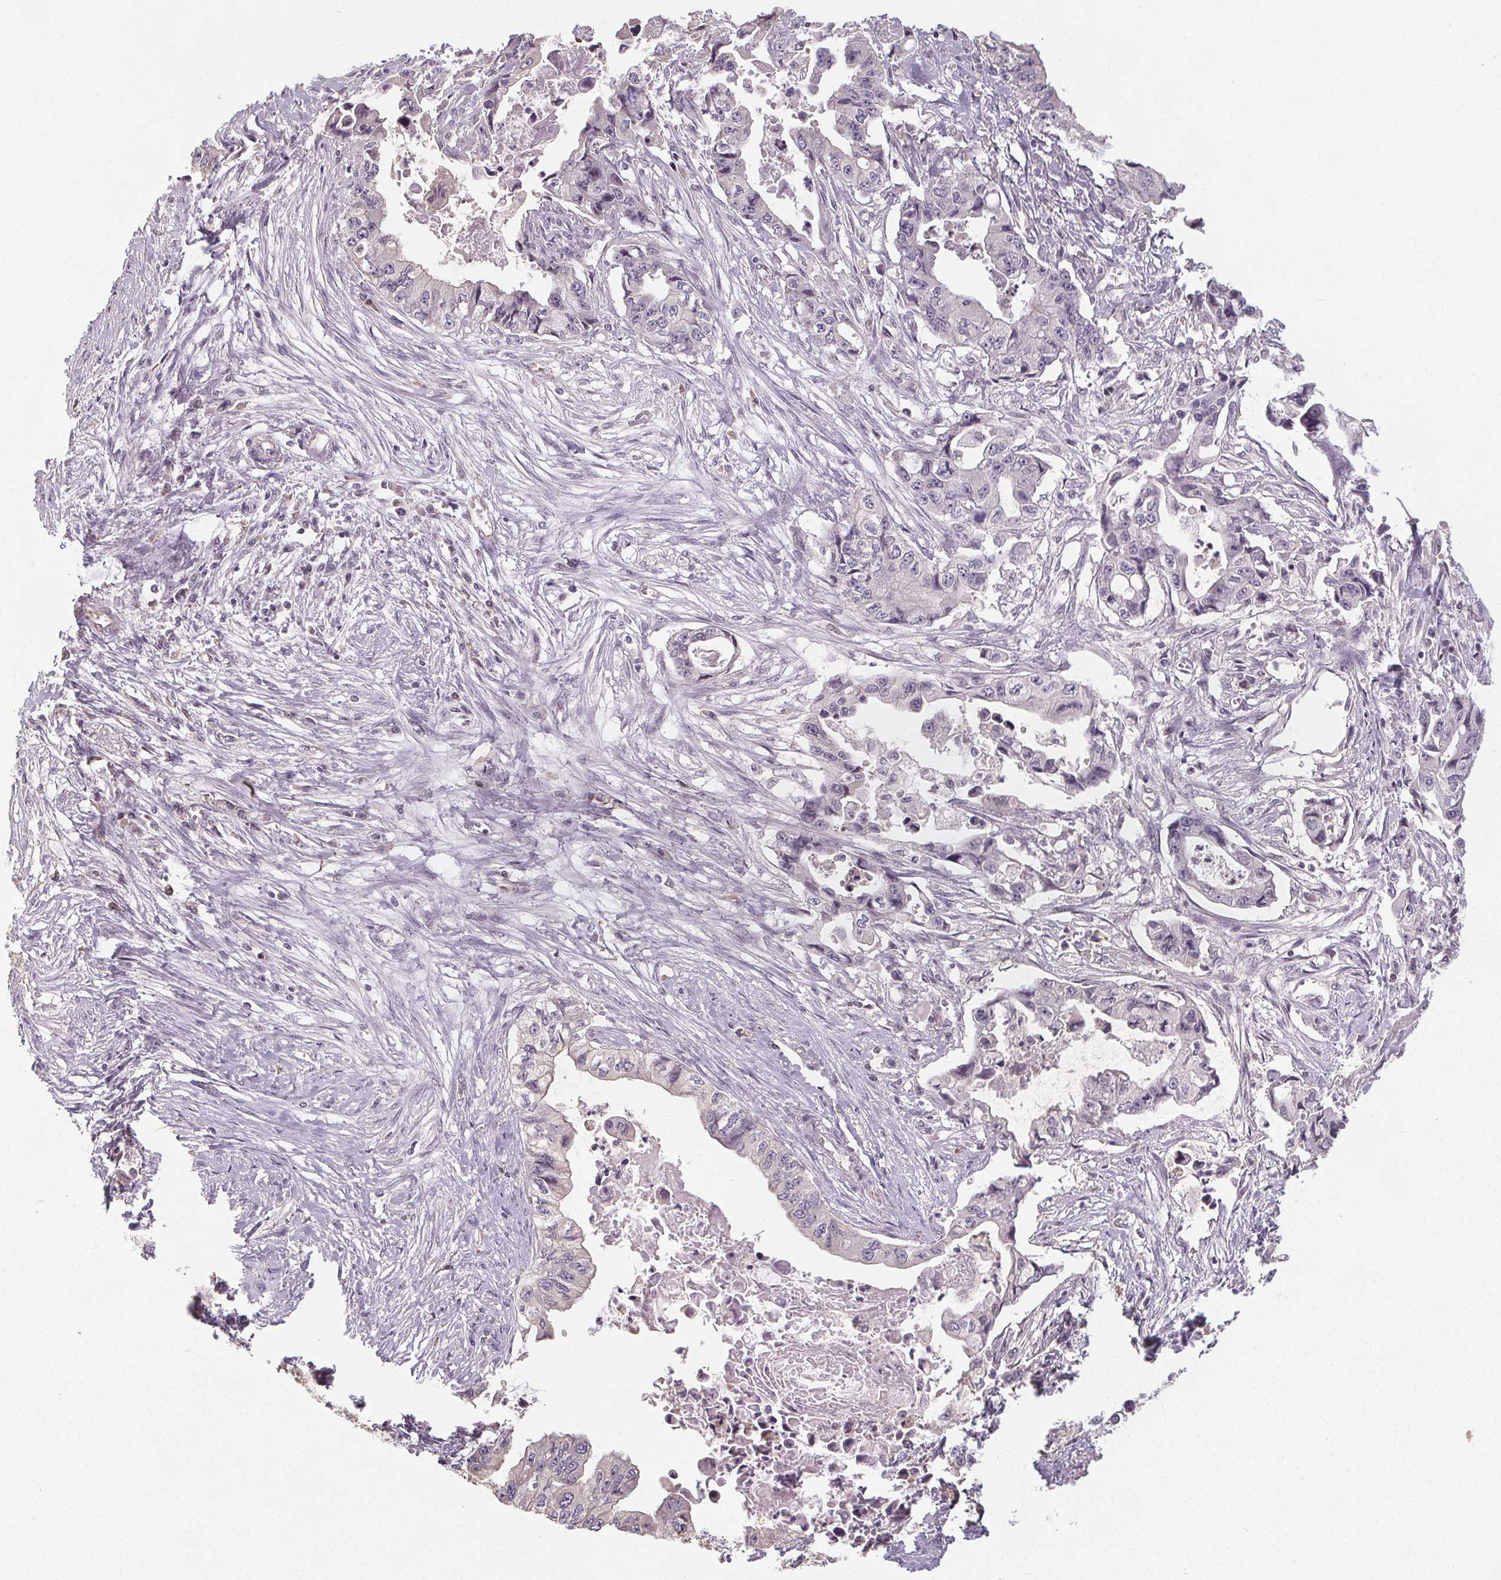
{"staining": {"intensity": "negative", "quantity": "none", "location": "none"}, "tissue": "pancreatic cancer", "cell_type": "Tumor cells", "image_type": "cancer", "snomed": [{"axis": "morphology", "description": "Adenocarcinoma, NOS"}, {"axis": "topography", "description": "Pancreas"}], "caption": "High power microscopy histopathology image of an immunohistochemistry (IHC) image of pancreatic cancer (adenocarcinoma), revealing no significant staining in tumor cells.", "gene": "SLC26A2", "patient": {"sex": "male", "age": 66}}